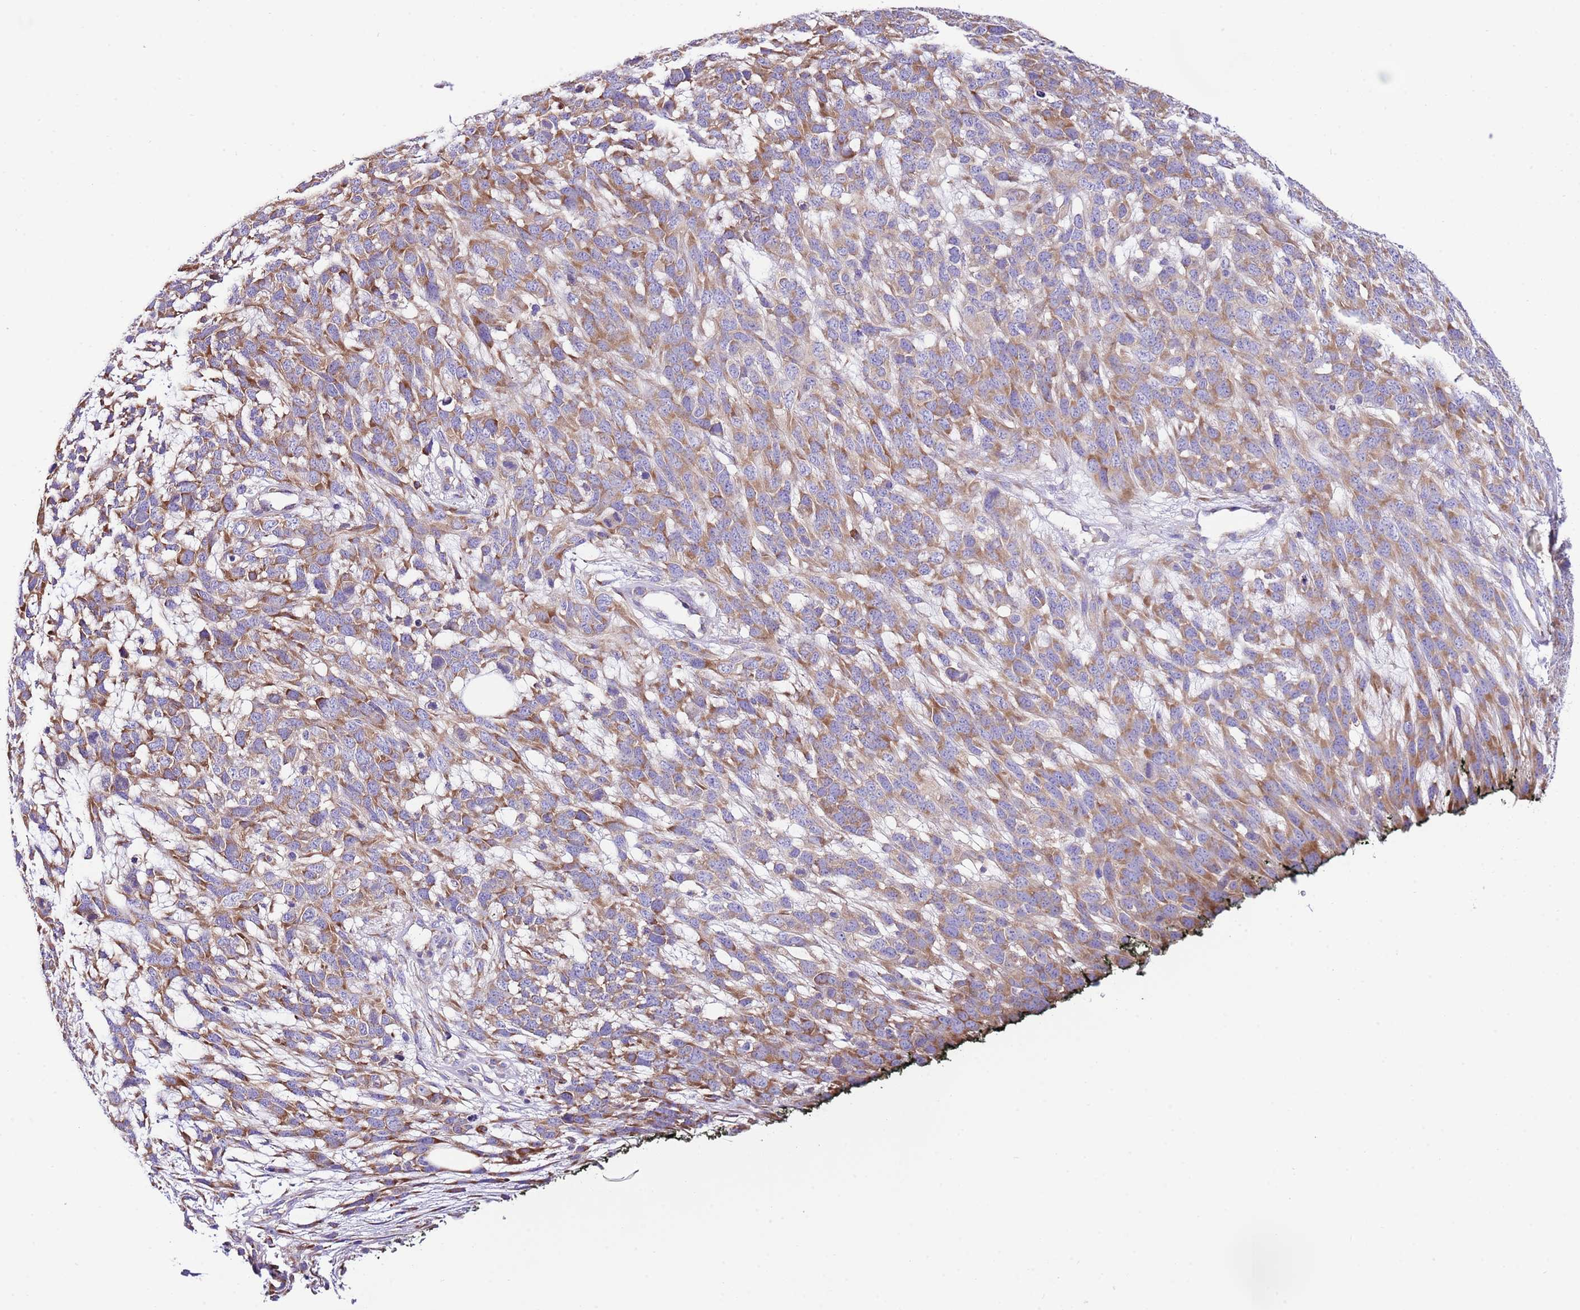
{"staining": {"intensity": "moderate", "quantity": ">75%", "location": "cytoplasmic/membranous"}, "tissue": "melanoma", "cell_type": "Tumor cells", "image_type": "cancer", "snomed": [{"axis": "morphology", "description": "Normal morphology"}, {"axis": "morphology", "description": "Malignant melanoma, NOS"}, {"axis": "topography", "description": "Skin"}], "caption": "Melanoma tissue reveals moderate cytoplasmic/membranous positivity in about >75% of tumor cells, visualized by immunohistochemistry.", "gene": "RPS10", "patient": {"sex": "female", "age": 72}}